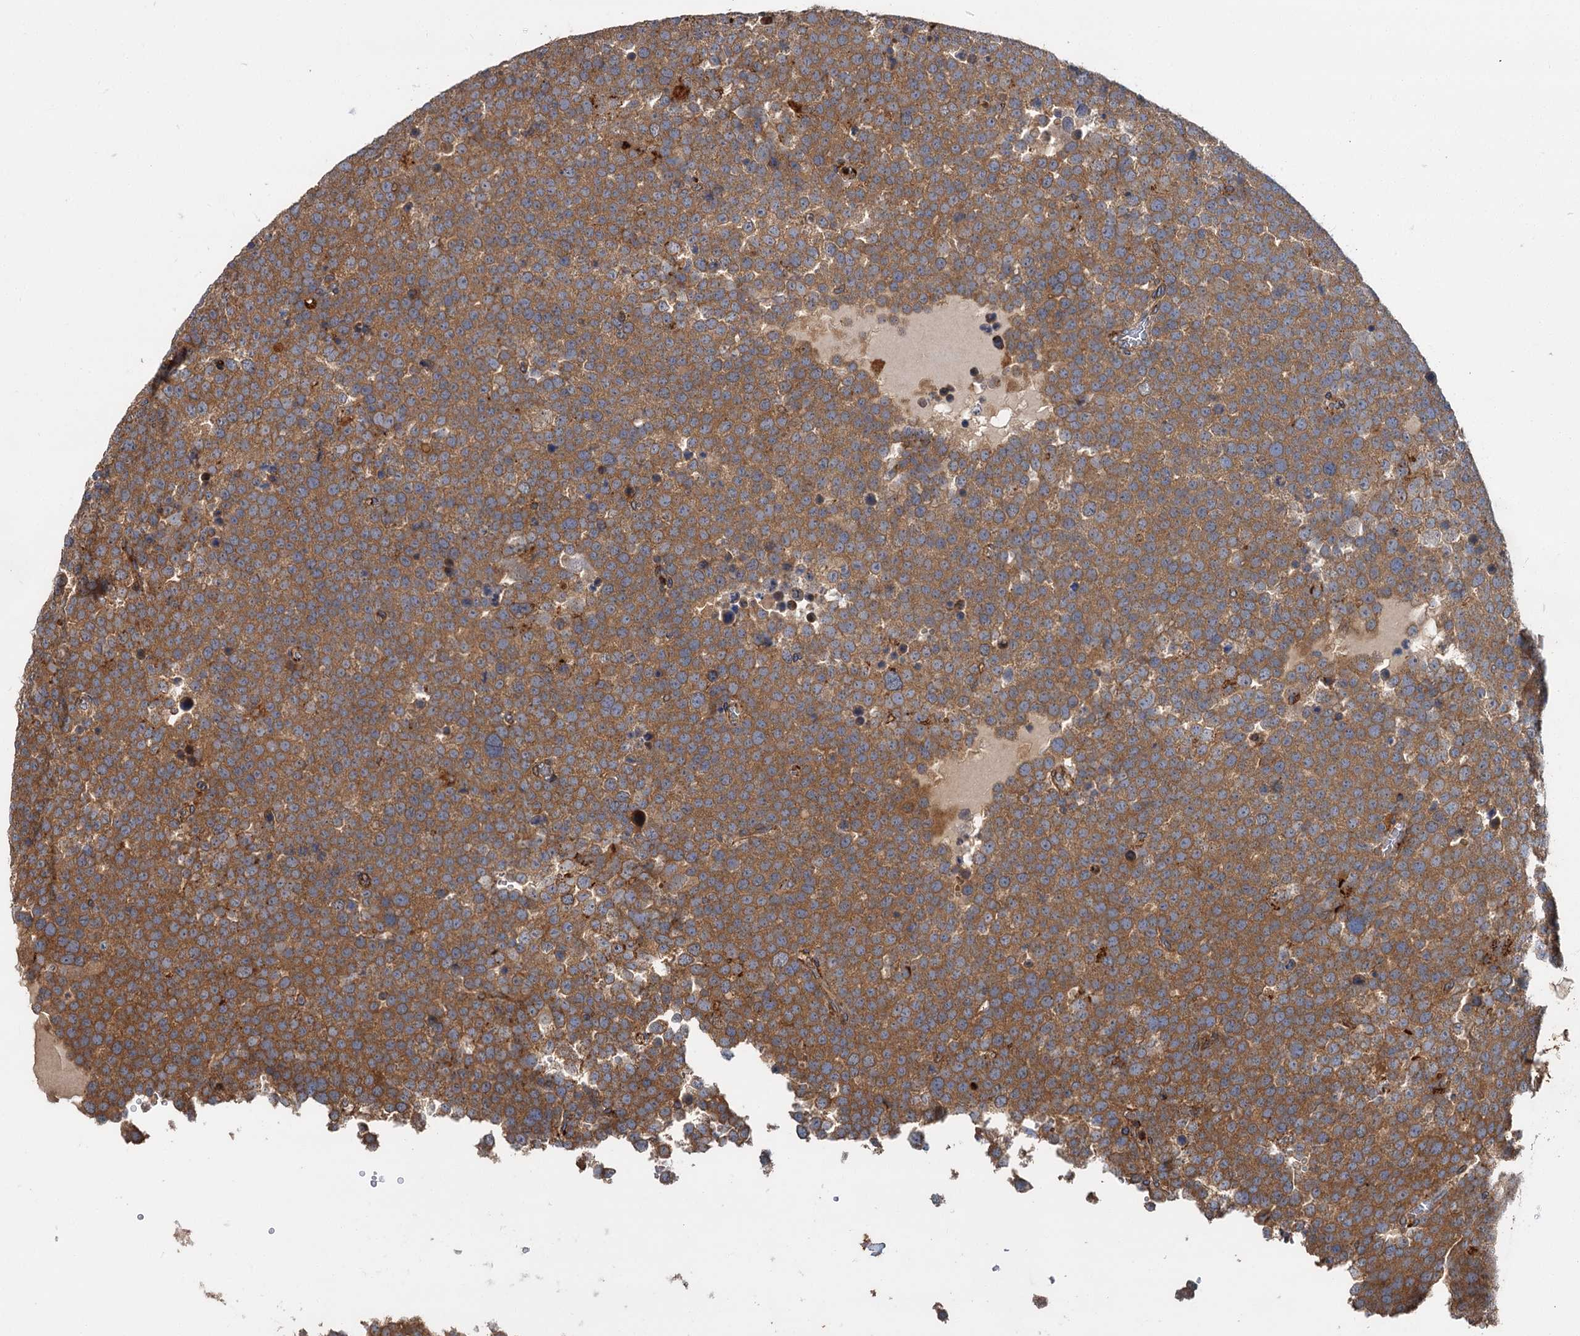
{"staining": {"intensity": "moderate", "quantity": ">75%", "location": "cytoplasmic/membranous"}, "tissue": "testis cancer", "cell_type": "Tumor cells", "image_type": "cancer", "snomed": [{"axis": "morphology", "description": "Seminoma, NOS"}, {"axis": "topography", "description": "Testis"}], "caption": "Immunohistochemical staining of human testis cancer demonstrates medium levels of moderate cytoplasmic/membranous staining in approximately >75% of tumor cells.", "gene": "WDR73", "patient": {"sex": "male", "age": 71}}